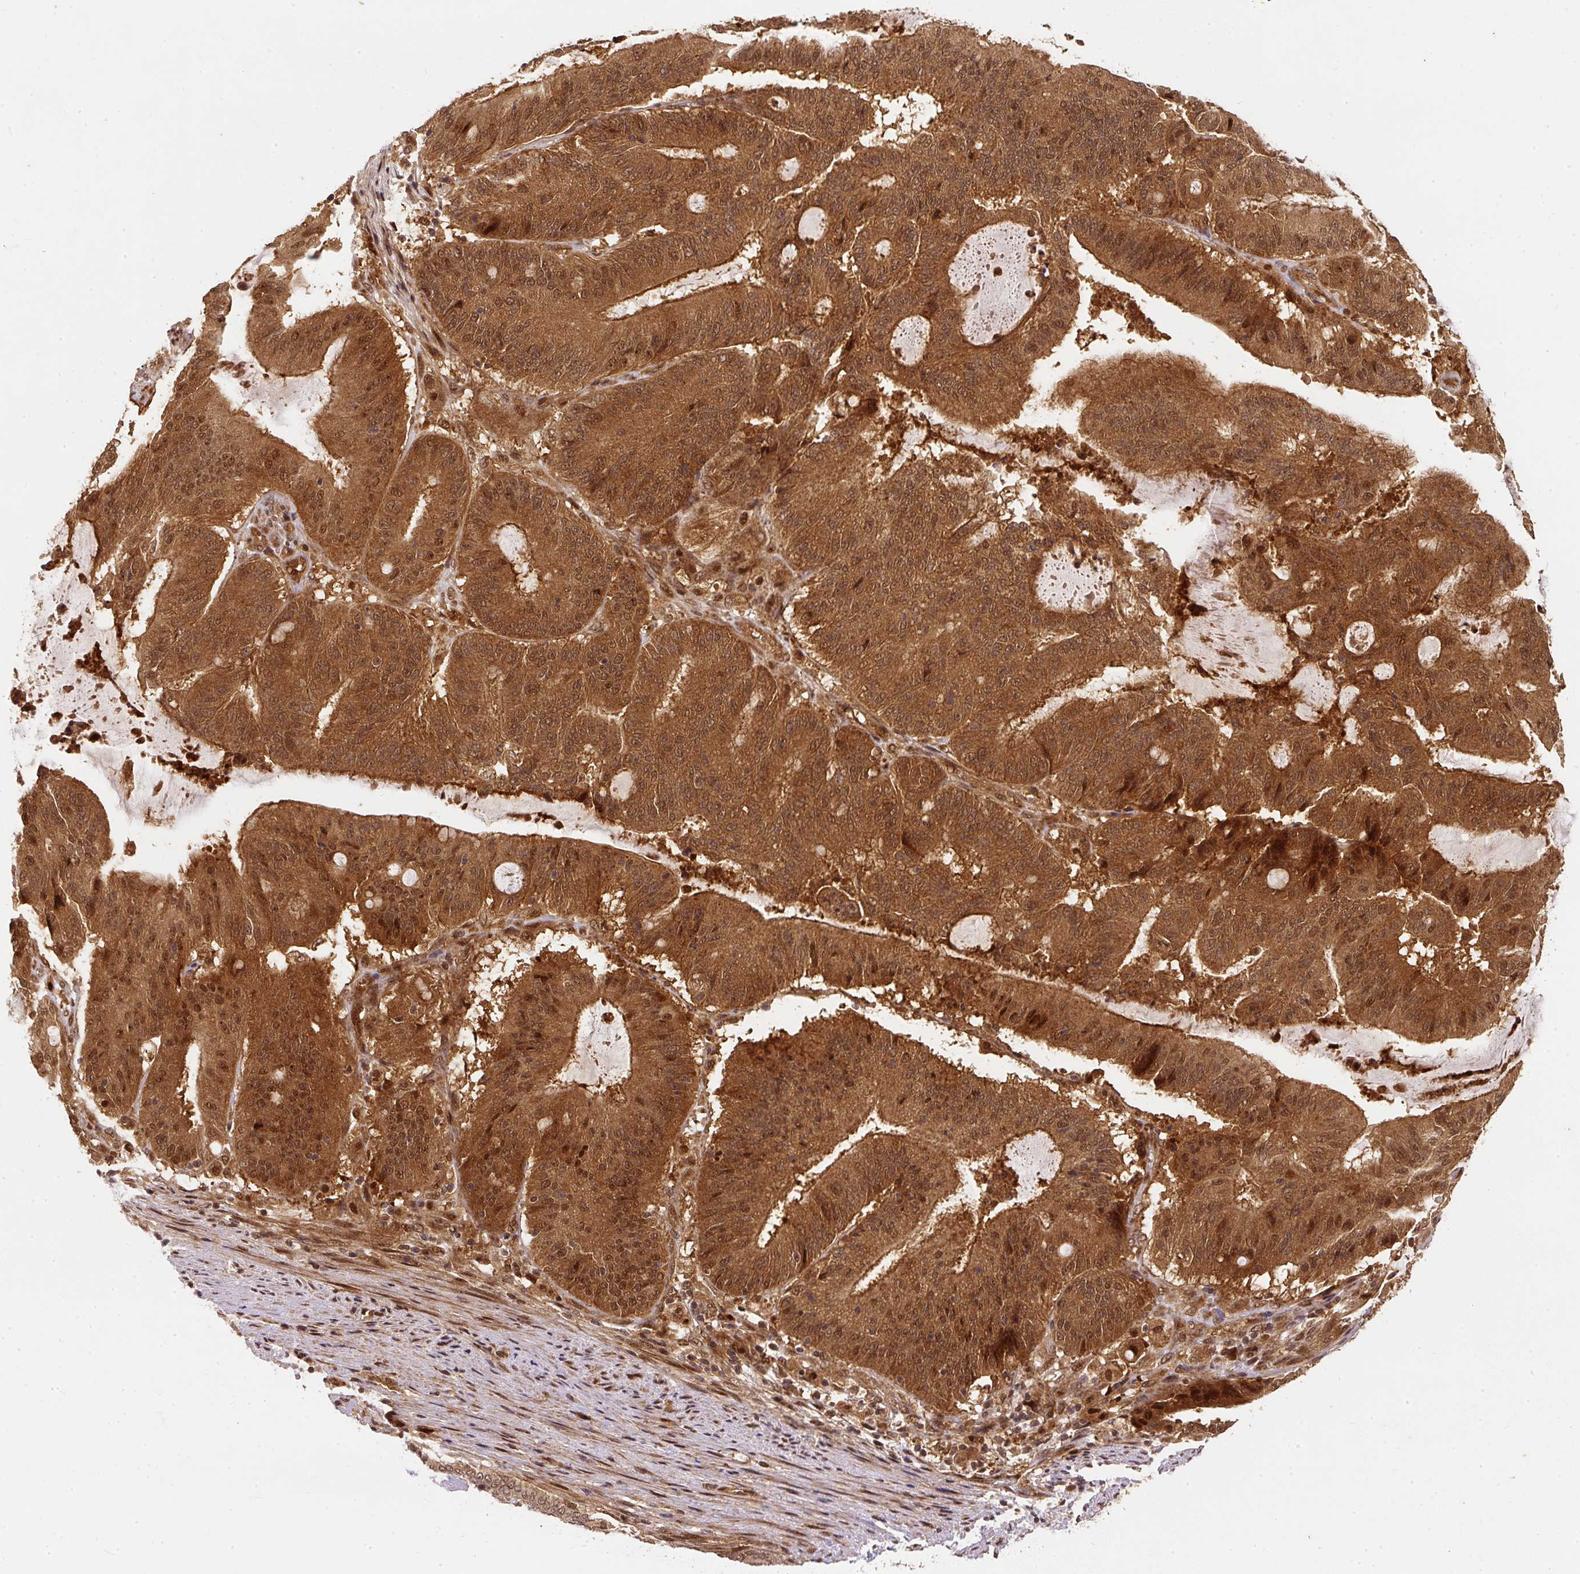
{"staining": {"intensity": "strong", "quantity": ">75%", "location": "cytoplasmic/membranous,nuclear"}, "tissue": "liver cancer", "cell_type": "Tumor cells", "image_type": "cancer", "snomed": [{"axis": "morphology", "description": "Normal tissue, NOS"}, {"axis": "morphology", "description": "Cholangiocarcinoma"}, {"axis": "topography", "description": "Liver"}, {"axis": "topography", "description": "Peripheral nerve tissue"}], "caption": "Immunohistochemistry (IHC) image of human liver cholangiocarcinoma stained for a protein (brown), which reveals high levels of strong cytoplasmic/membranous and nuclear expression in about >75% of tumor cells.", "gene": "PSMD1", "patient": {"sex": "female", "age": 73}}